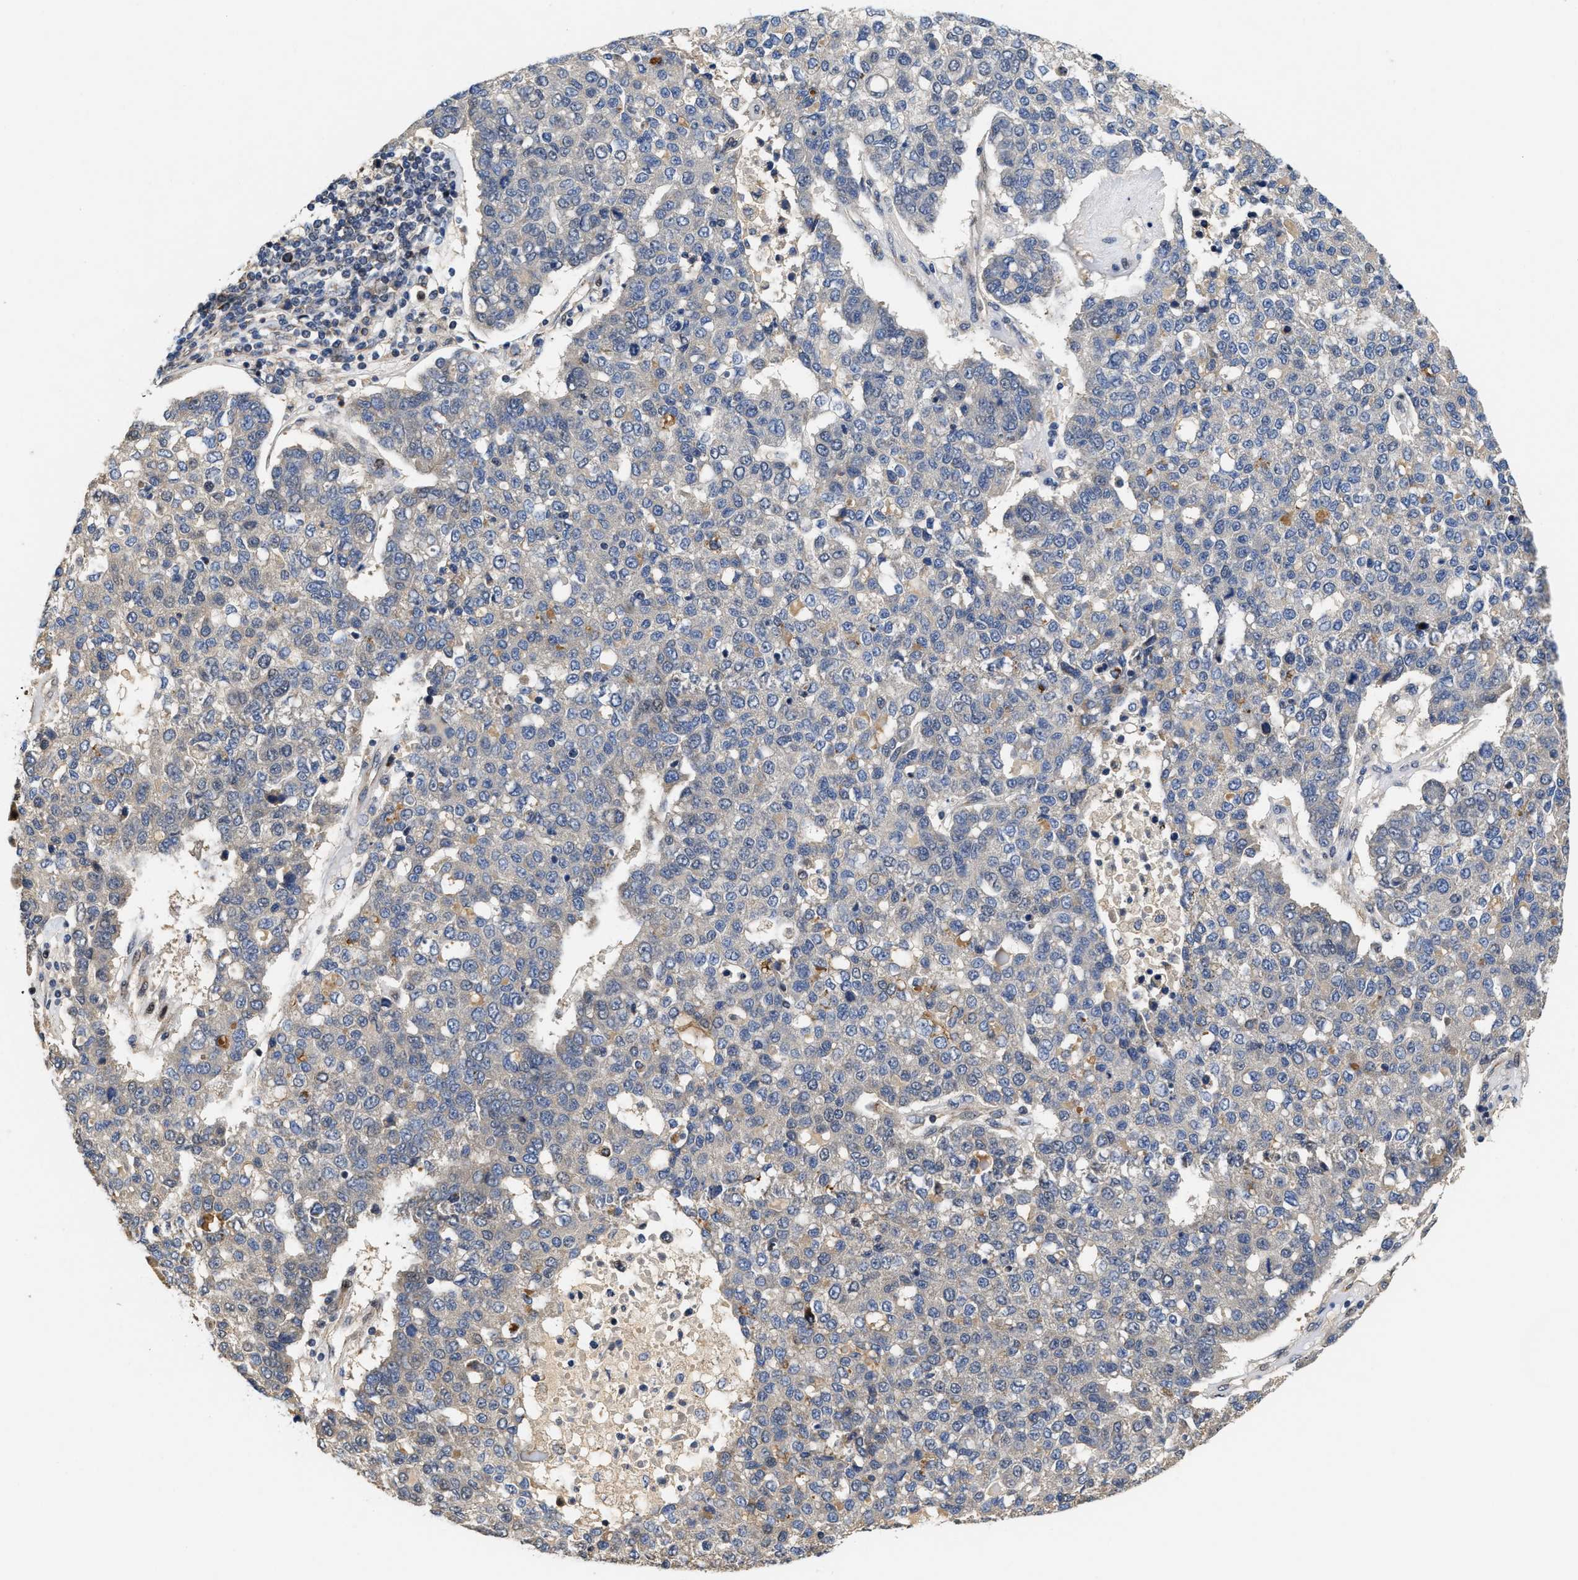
{"staining": {"intensity": "weak", "quantity": "<25%", "location": "cytoplasmic/membranous"}, "tissue": "pancreatic cancer", "cell_type": "Tumor cells", "image_type": "cancer", "snomed": [{"axis": "morphology", "description": "Adenocarcinoma, NOS"}, {"axis": "topography", "description": "Pancreas"}], "caption": "There is no significant staining in tumor cells of pancreatic adenocarcinoma. The staining was performed using DAB to visualize the protein expression in brown, while the nuclei were stained in blue with hematoxylin (Magnification: 20x).", "gene": "SCYL2", "patient": {"sex": "female", "age": 61}}